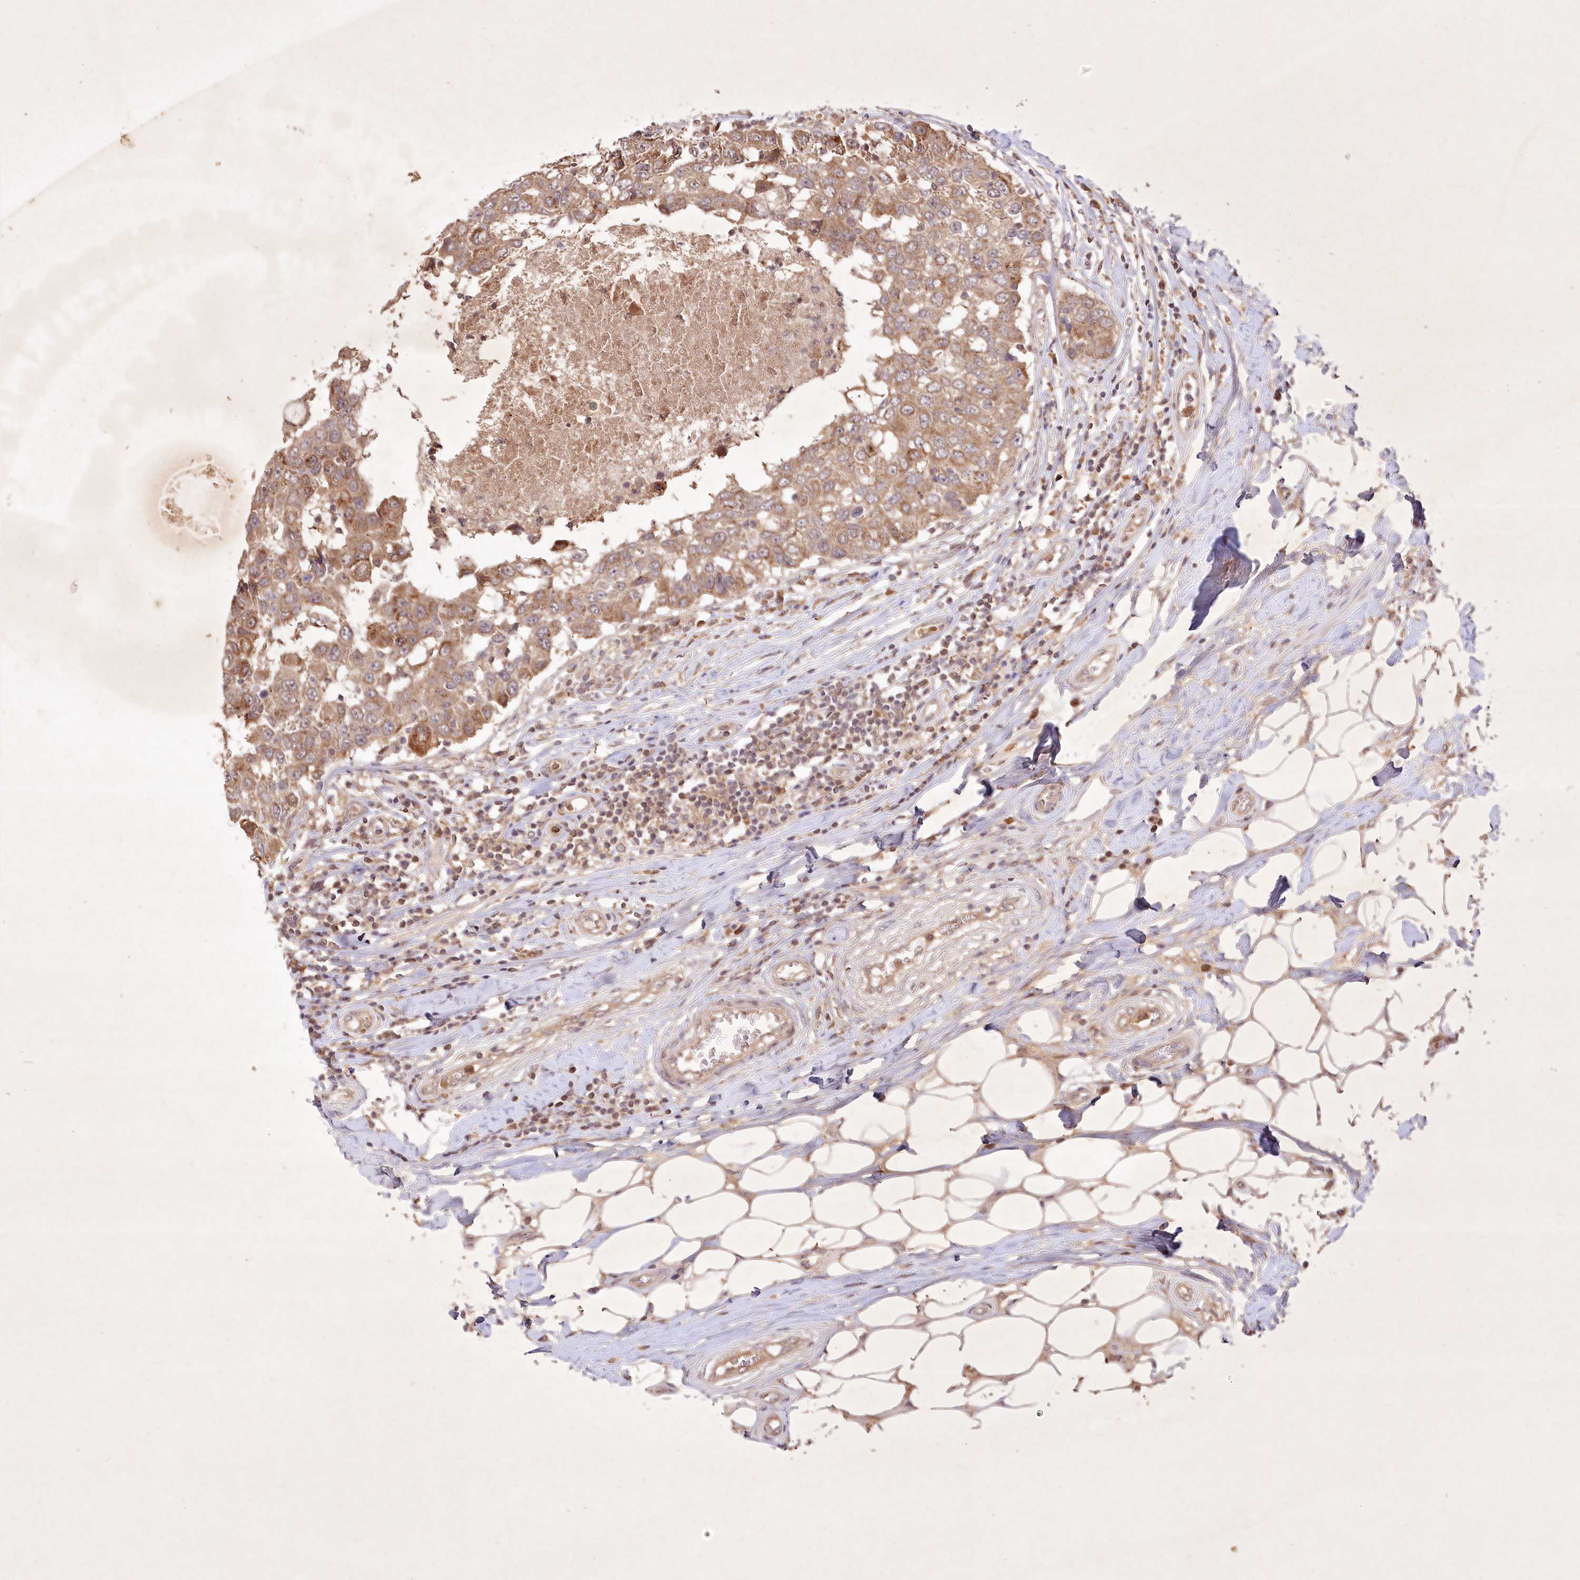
{"staining": {"intensity": "moderate", "quantity": ">75%", "location": "cytoplasmic/membranous"}, "tissue": "breast cancer", "cell_type": "Tumor cells", "image_type": "cancer", "snomed": [{"axis": "morphology", "description": "Duct carcinoma"}, {"axis": "topography", "description": "Breast"}], "caption": "Protein analysis of breast intraductal carcinoma tissue displays moderate cytoplasmic/membranous positivity in approximately >75% of tumor cells.", "gene": "IRAK1BP1", "patient": {"sex": "female", "age": 27}}